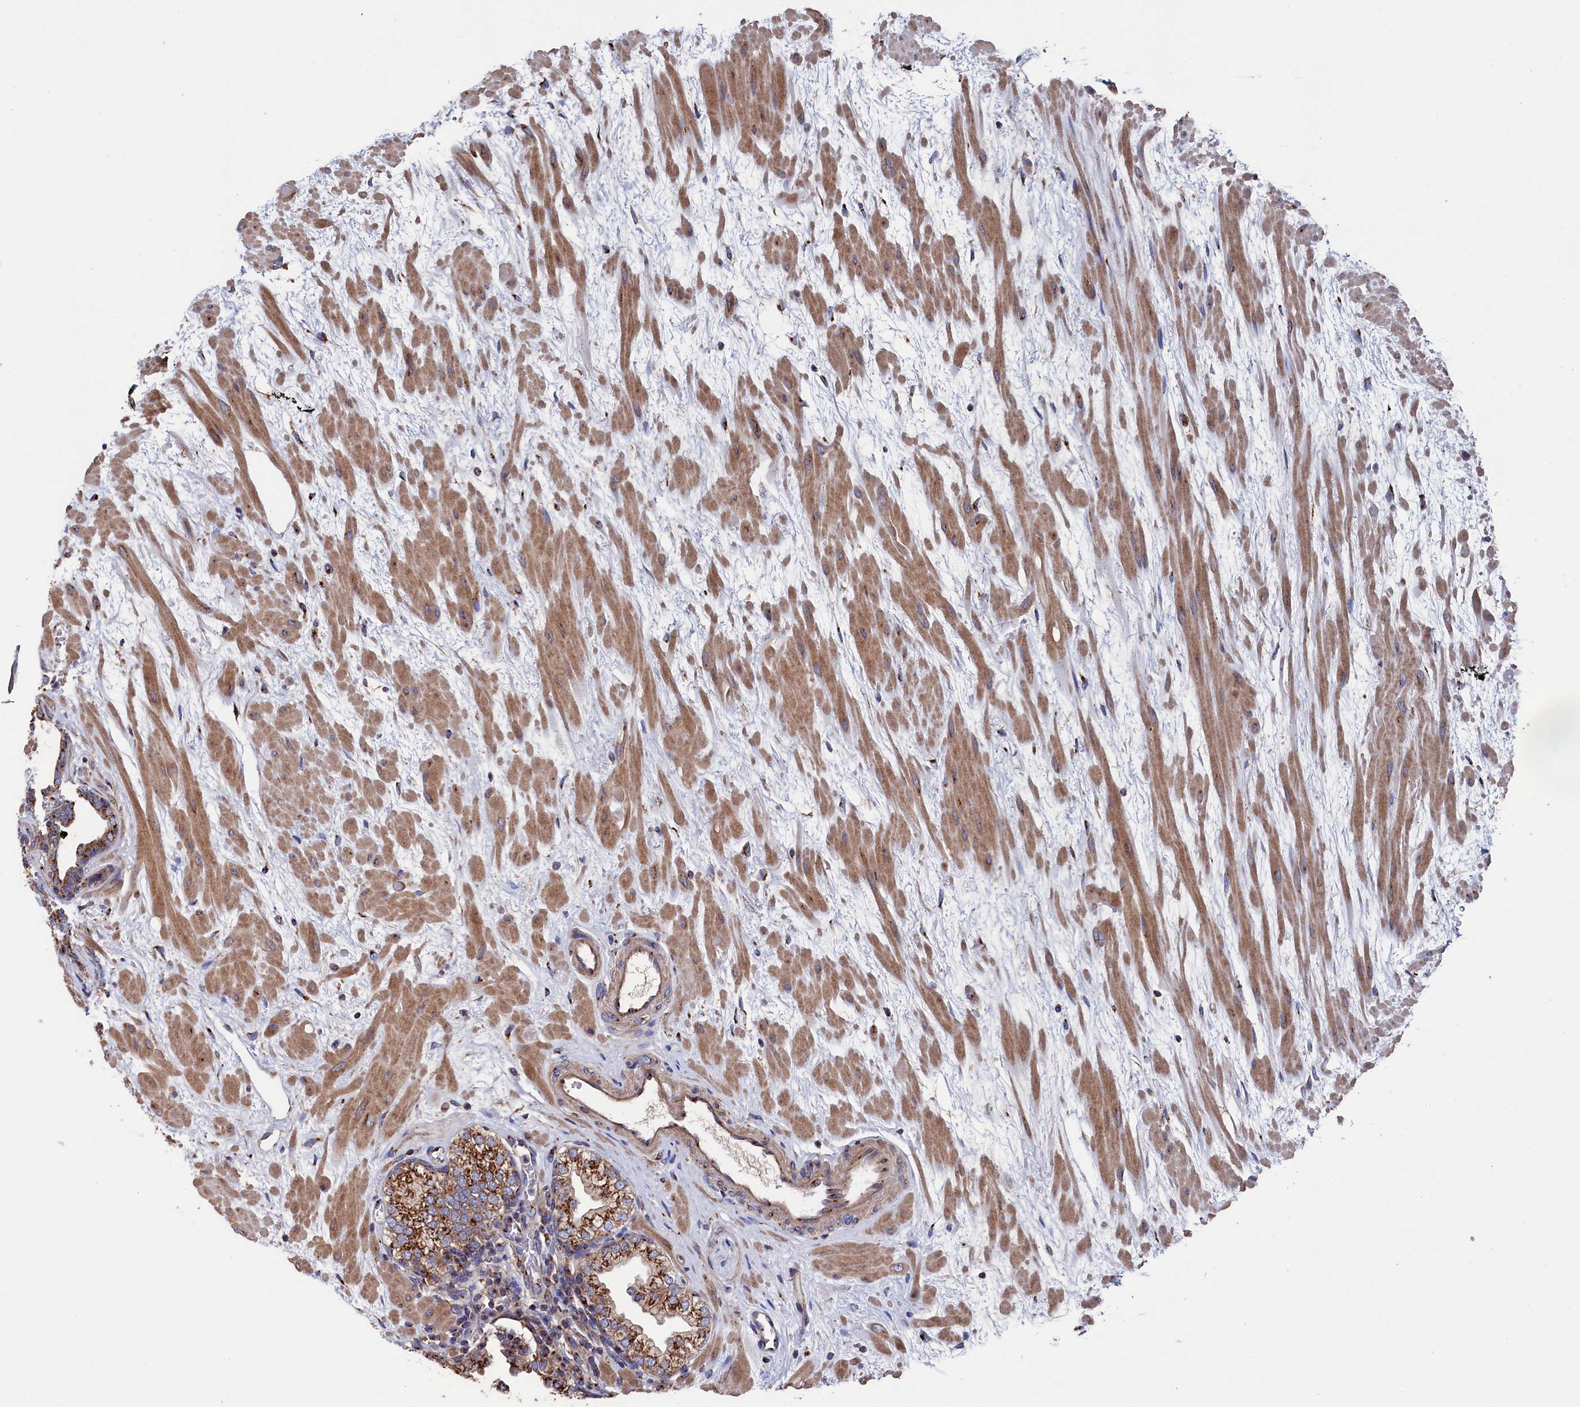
{"staining": {"intensity": "strong", "quantity": ">75%", "location": "cytoplasmic/membranous"}, "tissue": "prostate", "cell_type": "Glandular cells", "image_type": "normal", "snomed": [{"axis": "morphology", "description": "Normal tissue, NOS"}, {"axis": "topography", "description": "Prostate"}], "caption": "An image of prostate stained for a protein exhibits strong cytoplasmic/membranous brown staining in glandular cells. (IHC, brightfield microscopy, high magnification).", "gene": "PRRC1", "patient": {"sex": "male", "age": 48}}